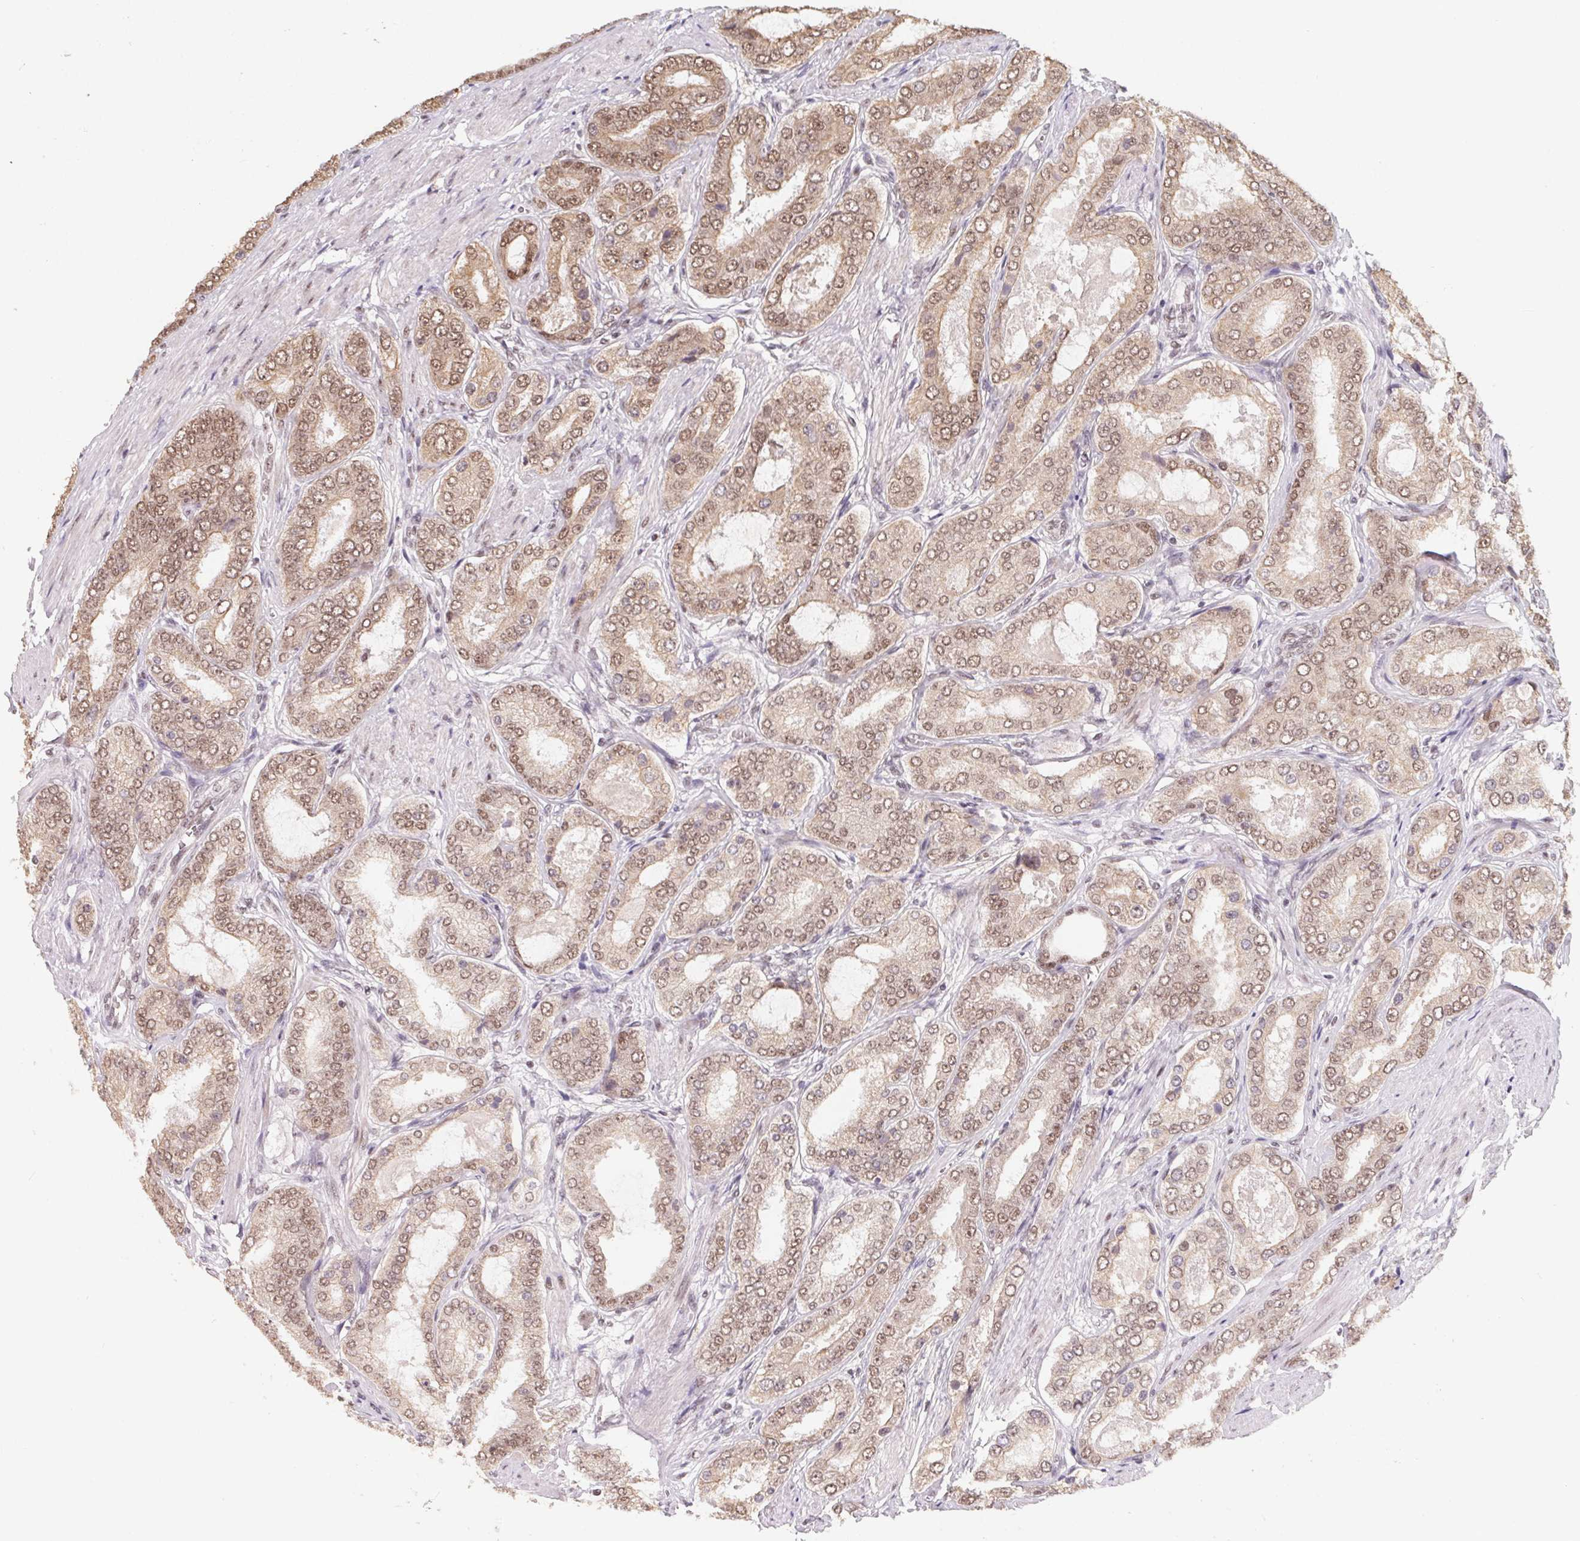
{"staining": {"intensity": "moderate", "quantity": ">75%", "location": "cytoplasmic/membranous,nuclear"}, "tissue": "prostate cancer", "cell_type": "Tumor cells", "image_type": "cancer", "snomed": [{"axis": "morphology", "description": "Adenocarcinoma, High grade"}, {"axis": "topography", "description": "Prostate"}], "caption": "An image of human adenocarcinoma (high-grade) (prostate) stained for a protein demonstrates moderate cytoplasmic/membranous and nuclear brown staining in tumor cells. Immunohistochemistry stains the protein in brown and the nuclei are stained blue.", "gene": "TCERG1", "patient": {"sex": "male", "age": 63}}